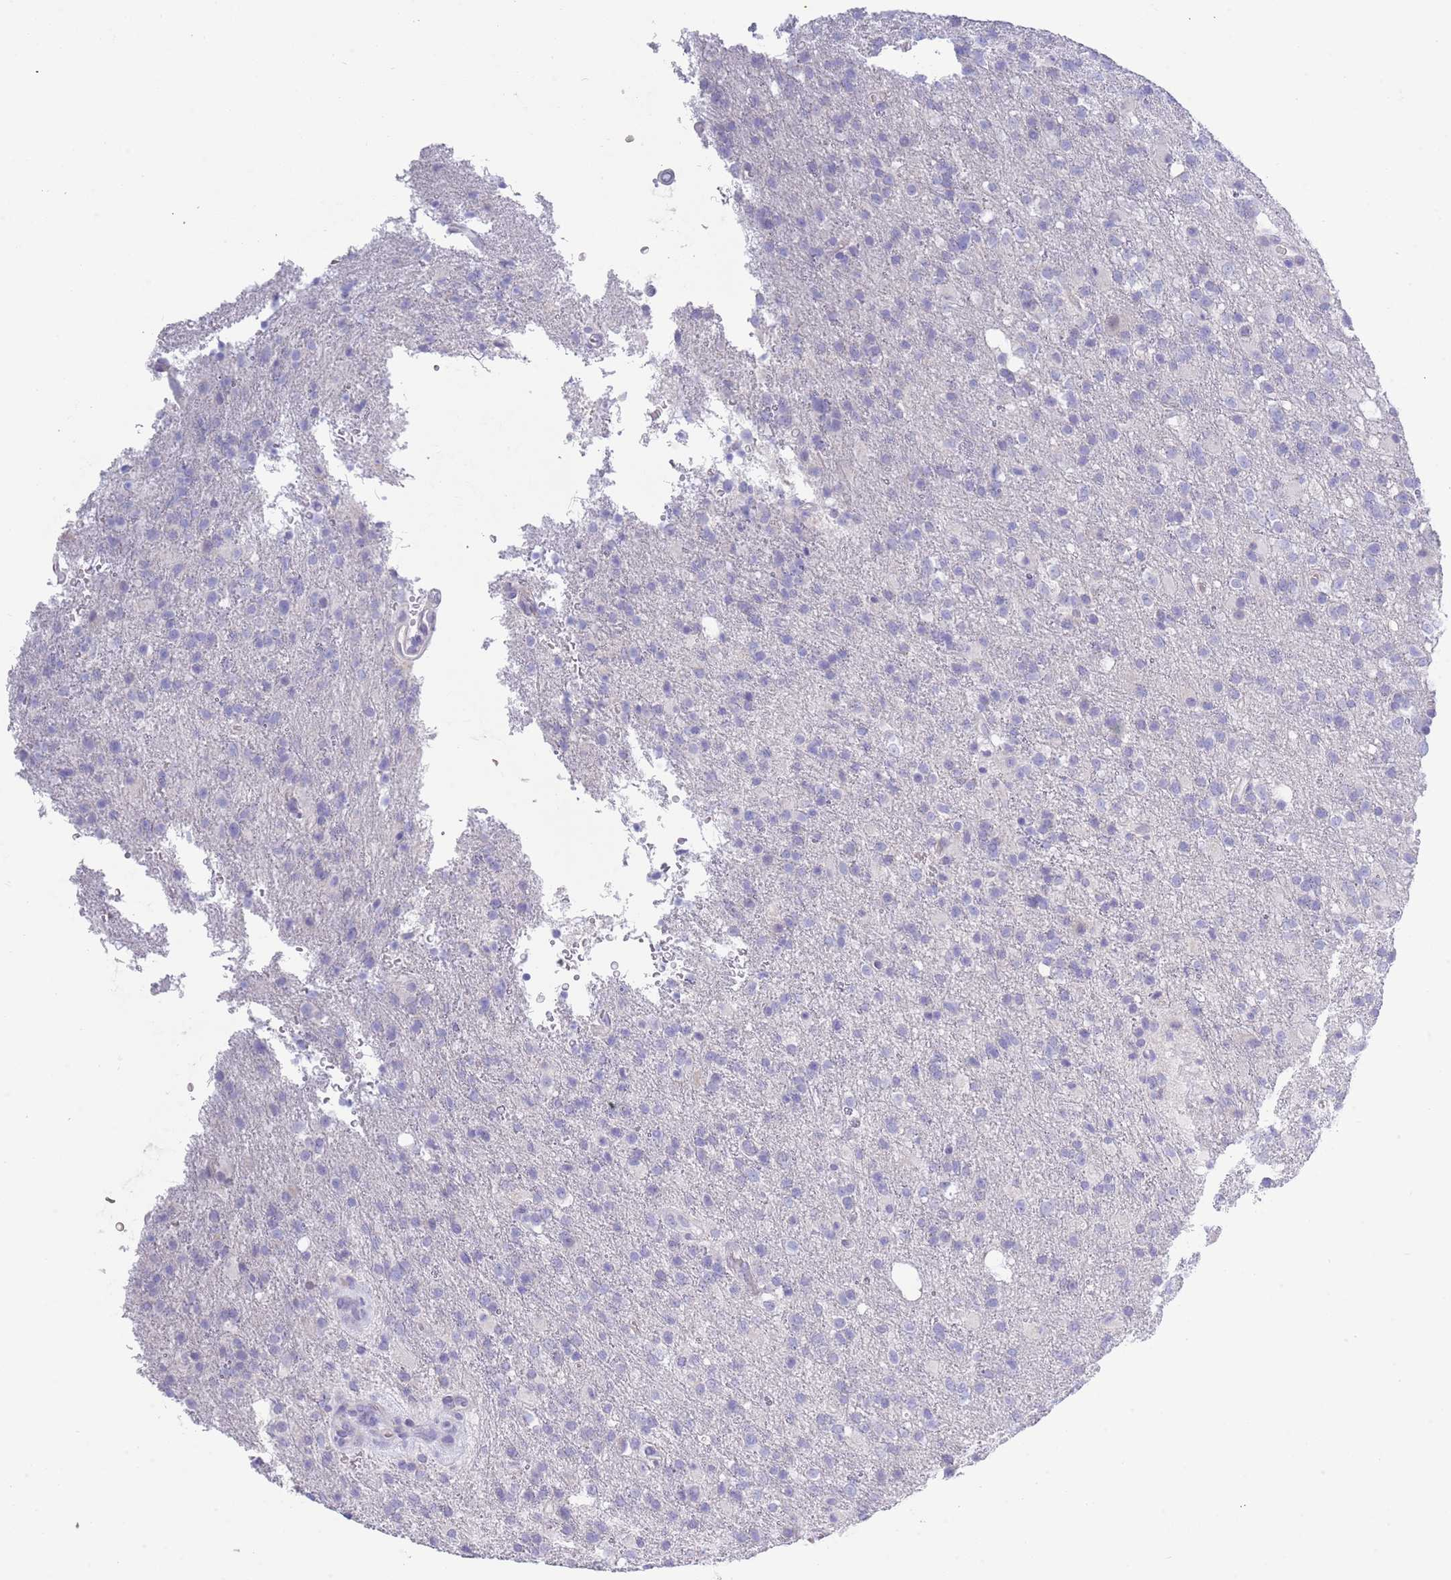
{"staining": {"intensity": "negative", "quantity": "none", "location": "none"}, "tissue": "glioma", "cell_type": "Tumor cells", "image_type": "cancer", "snomed": [{"axis": "morphology", "description": "Glioma, malignant, High grade"}, {"axis": "topography", "description": "Brain"}], "caption": "The image displays no significant staining in tumor cells of malignant high-grade glioma.", "gene": "ACR", "patient": {"sex": "female", "age": 74}}